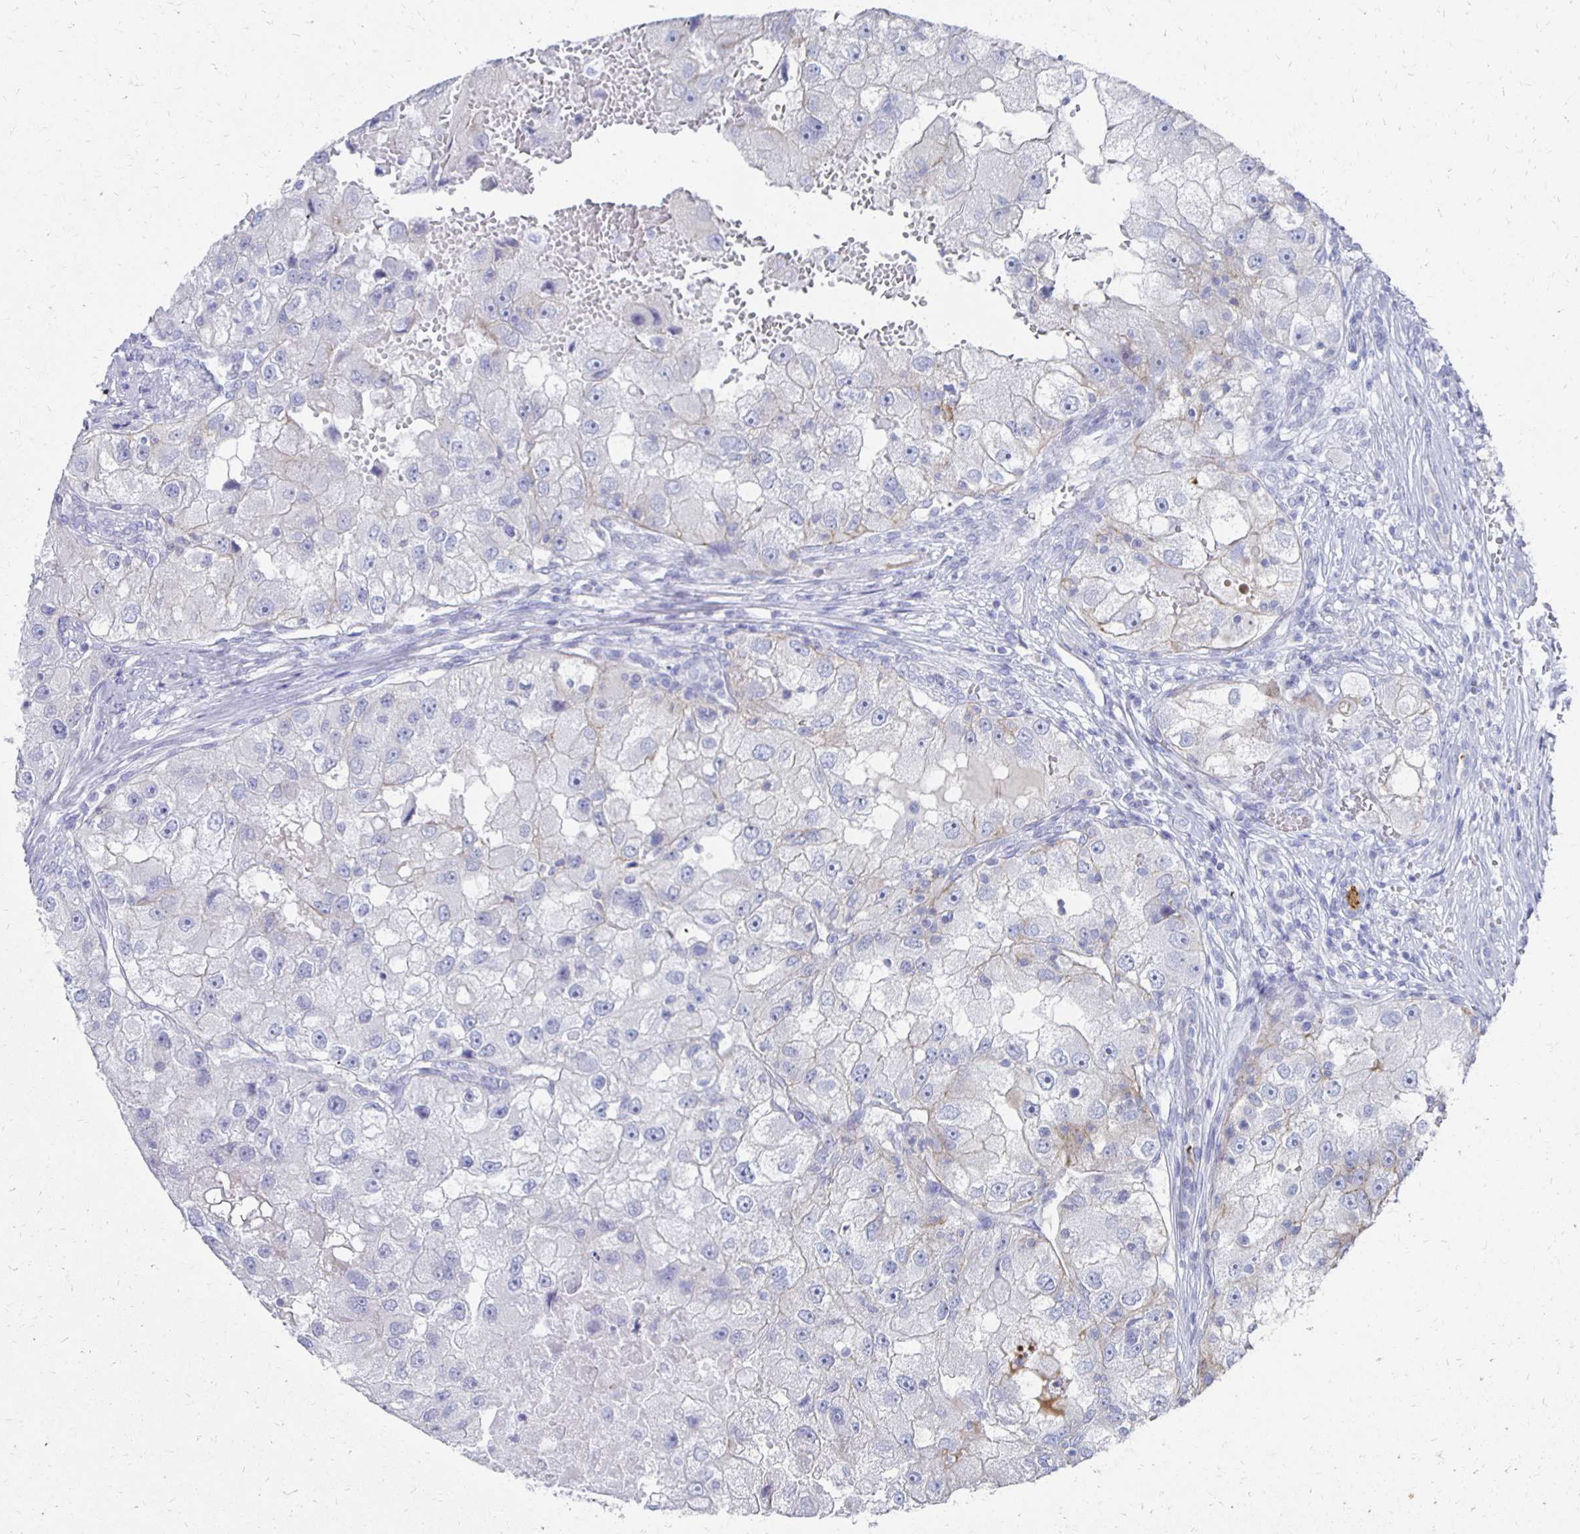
{"staining": {"intensity": "negative", "quantity": "none", "location": "none"}, "tissue": "renal cancer", "cell_type": "Tumor cells", "image_type": "cancer", "snomed": [{"axis": "morphology", "description": "Adenocarcinoma, NOS"}, {"axis": "topography", "description": "Kidney"}], "caption": "Renal cancer (adenocarcinoma) stained for a protein using IHC displays no expression tumor cells.", "gene": "PRDM7", "patient": {"sex": "male", "age": 63}}